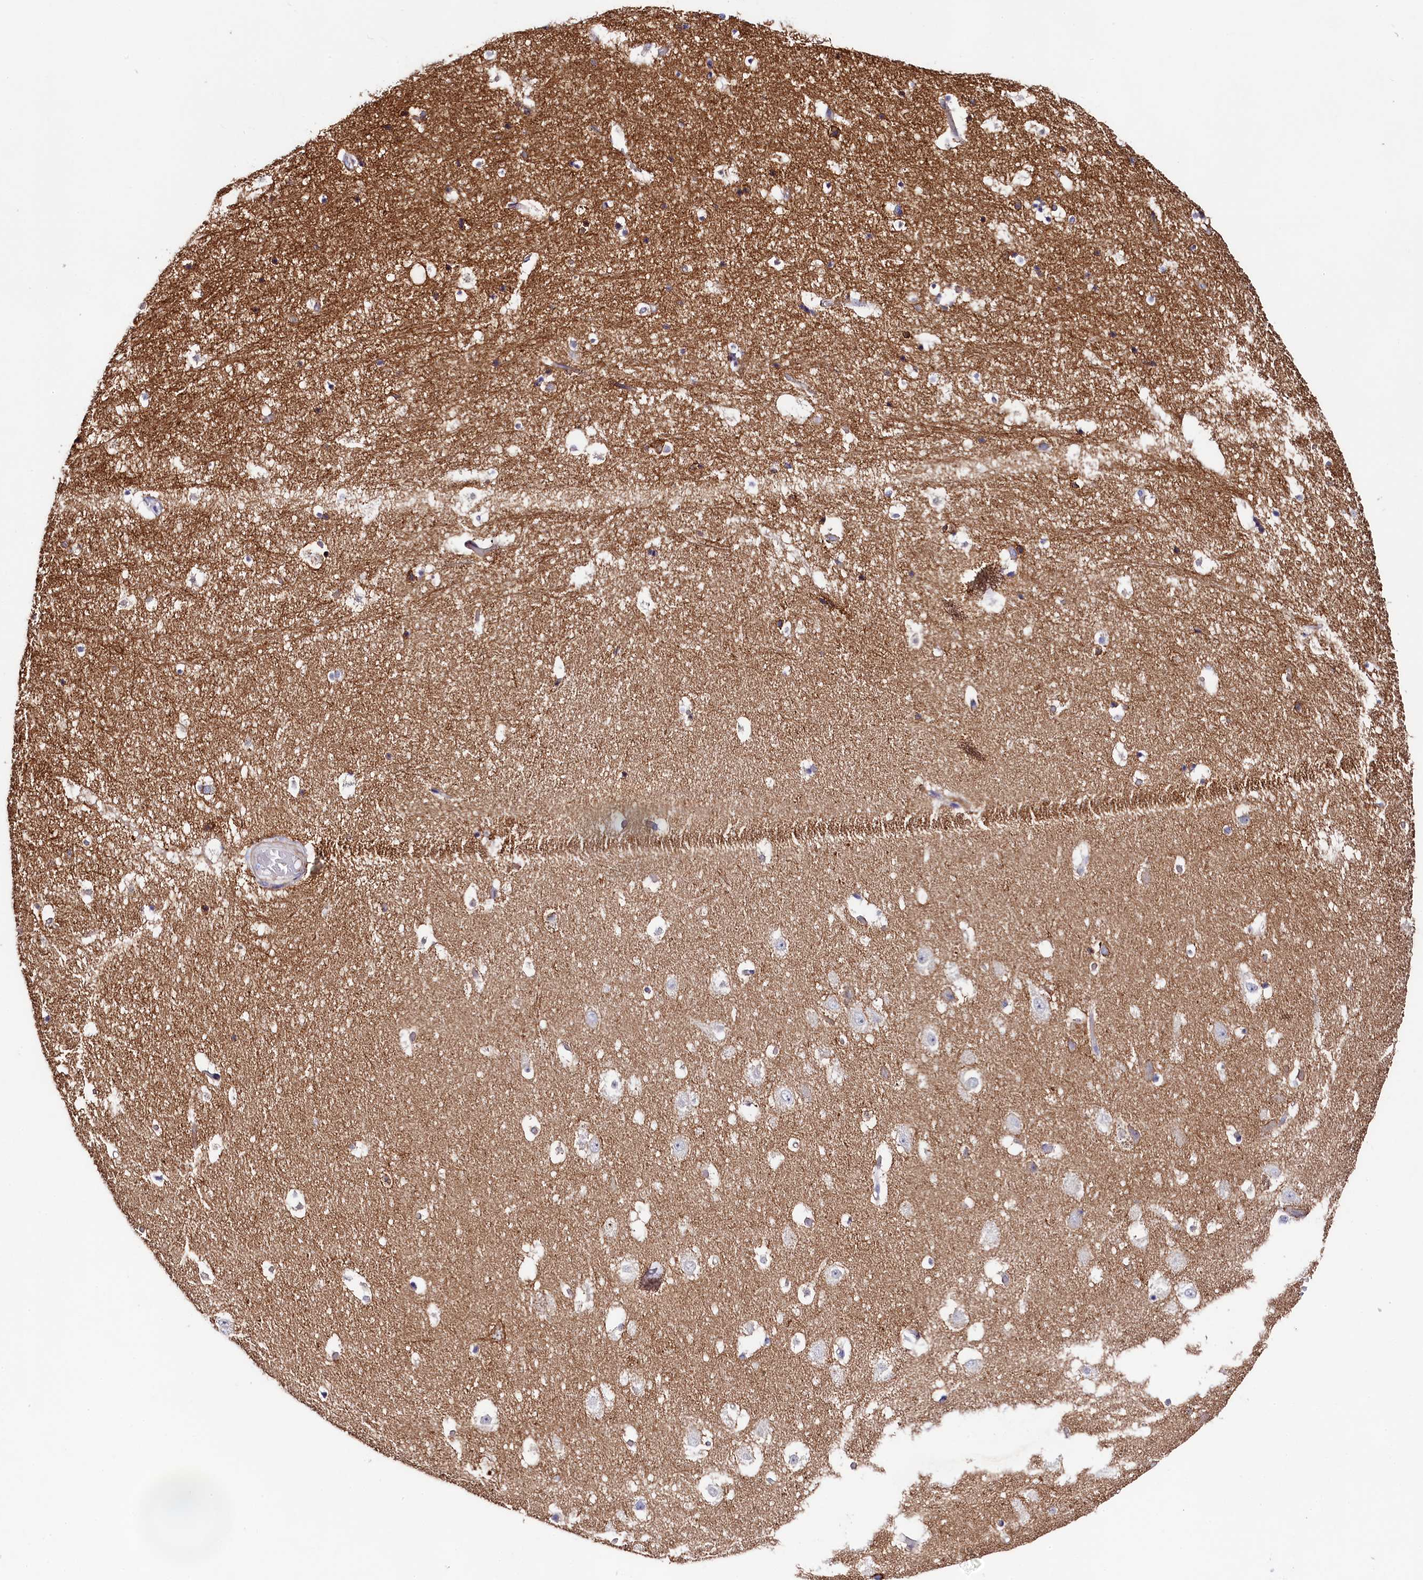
{"staining": {"intensity": "moderate", "quantity": "<25%", "location": "cytoplasmic/membranous"}, "tissue": "hippocampus", "cell_type": "Glial cells", "image_type": "normal", "snomed": [{"axis": "morphology", "description": "Normal tissue, NOS"}, {"axis": "topography", "description": "Hippocampus"}], "caption": "The immunohistochemical stain shows moderate cytoplasmic/membranous positivity in glial cells of normal hippocampus.", "gene": "FXYD6", "patient": {"sex": "female", "age": 52}}